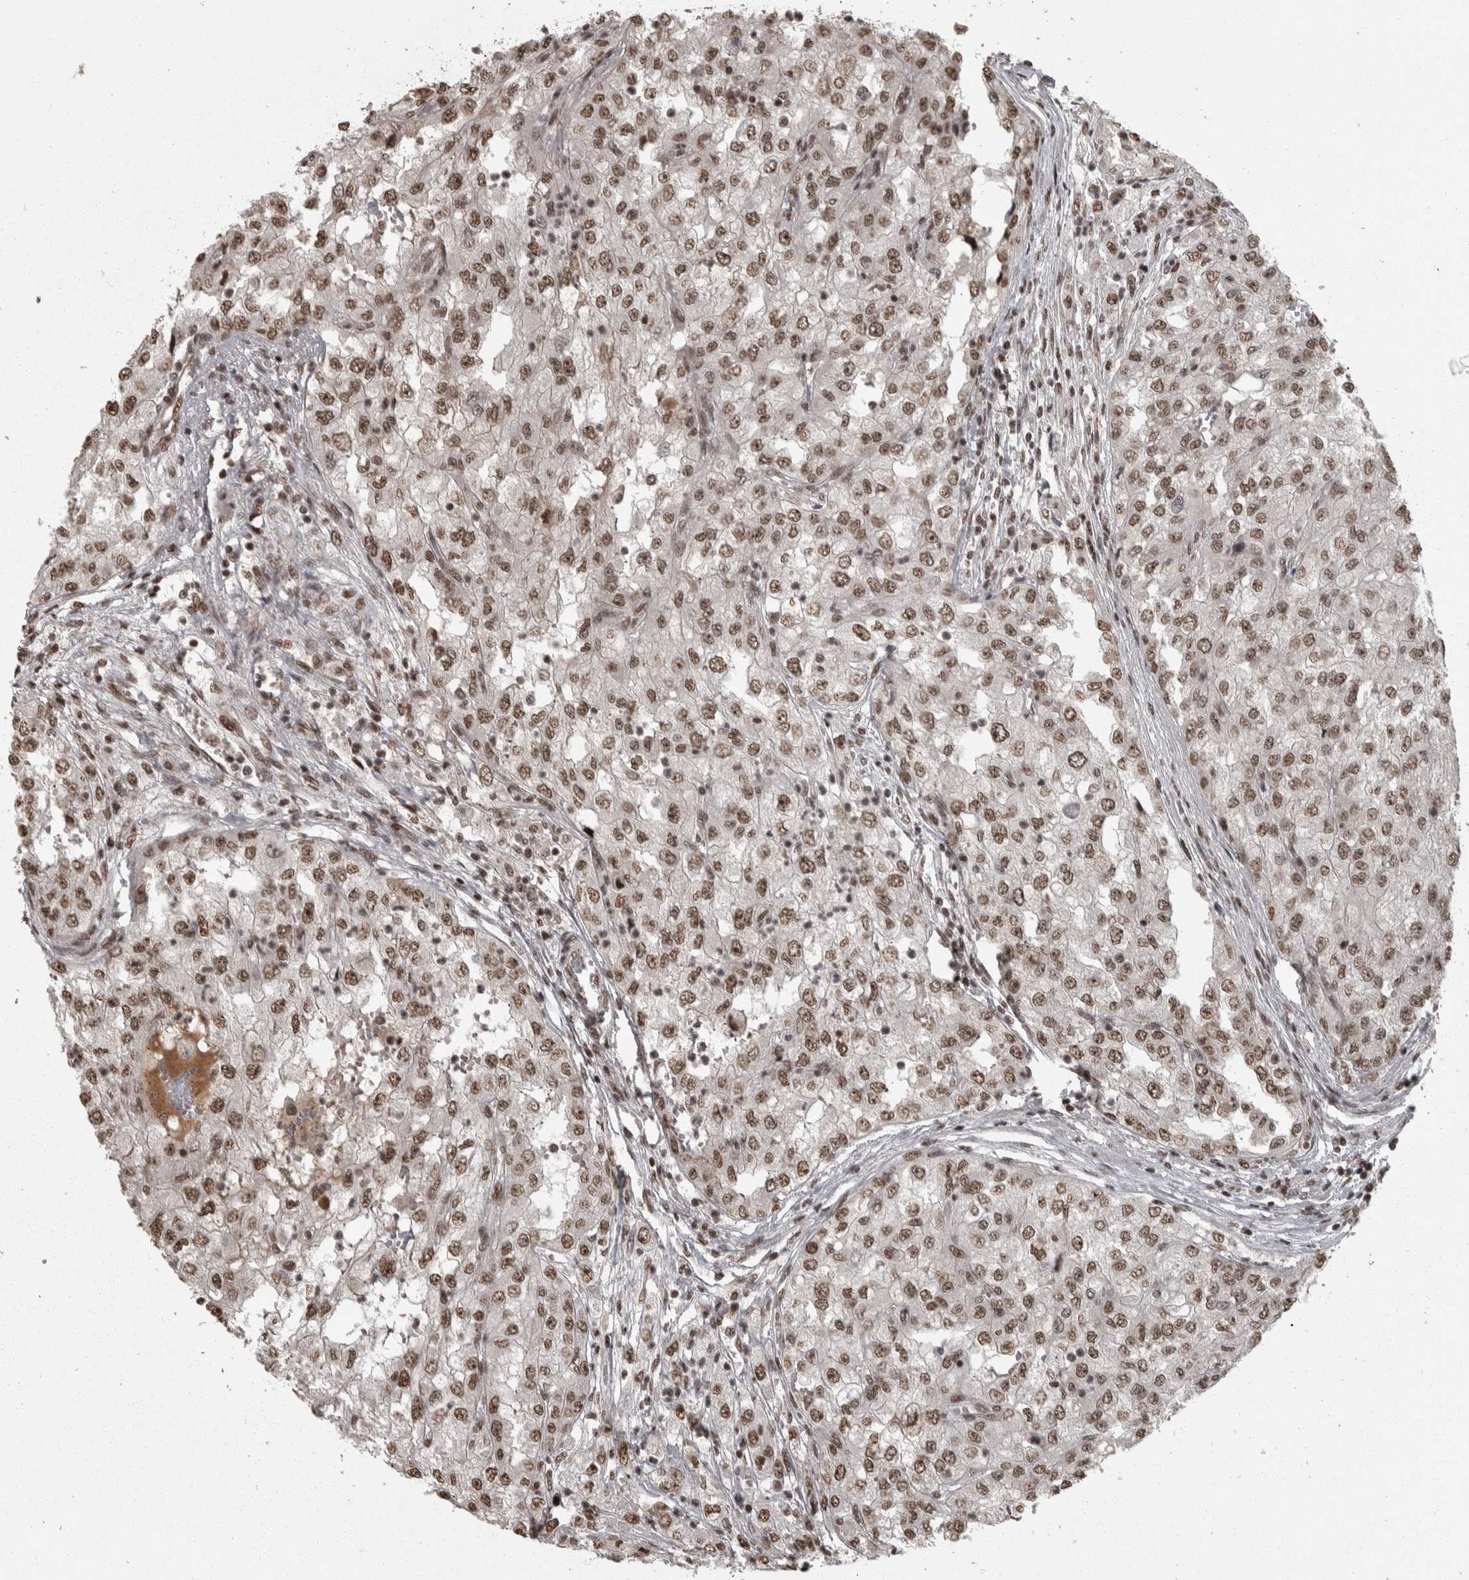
{"staining": {"intensity": "strong", "quantity": ">75%", "location": "nuclear"}, "tissue": "renal cancer", "cell_type": "Tumor cells", "image_type": "cancer", "snomed": [{"axis": "morphology", "description": "Adenocarcinoma, NOS"}, {"axis": "topography", "description": "Kidney"}], "caption": "This photomicrograph exhibits immunohistochemistry staining of human renal adenocarcinoma, with high strong nuclear staining in approximately >75% of tumor cells.", "gene": "ZFHX4", "patient": {"sex": "female", "age": 54}}